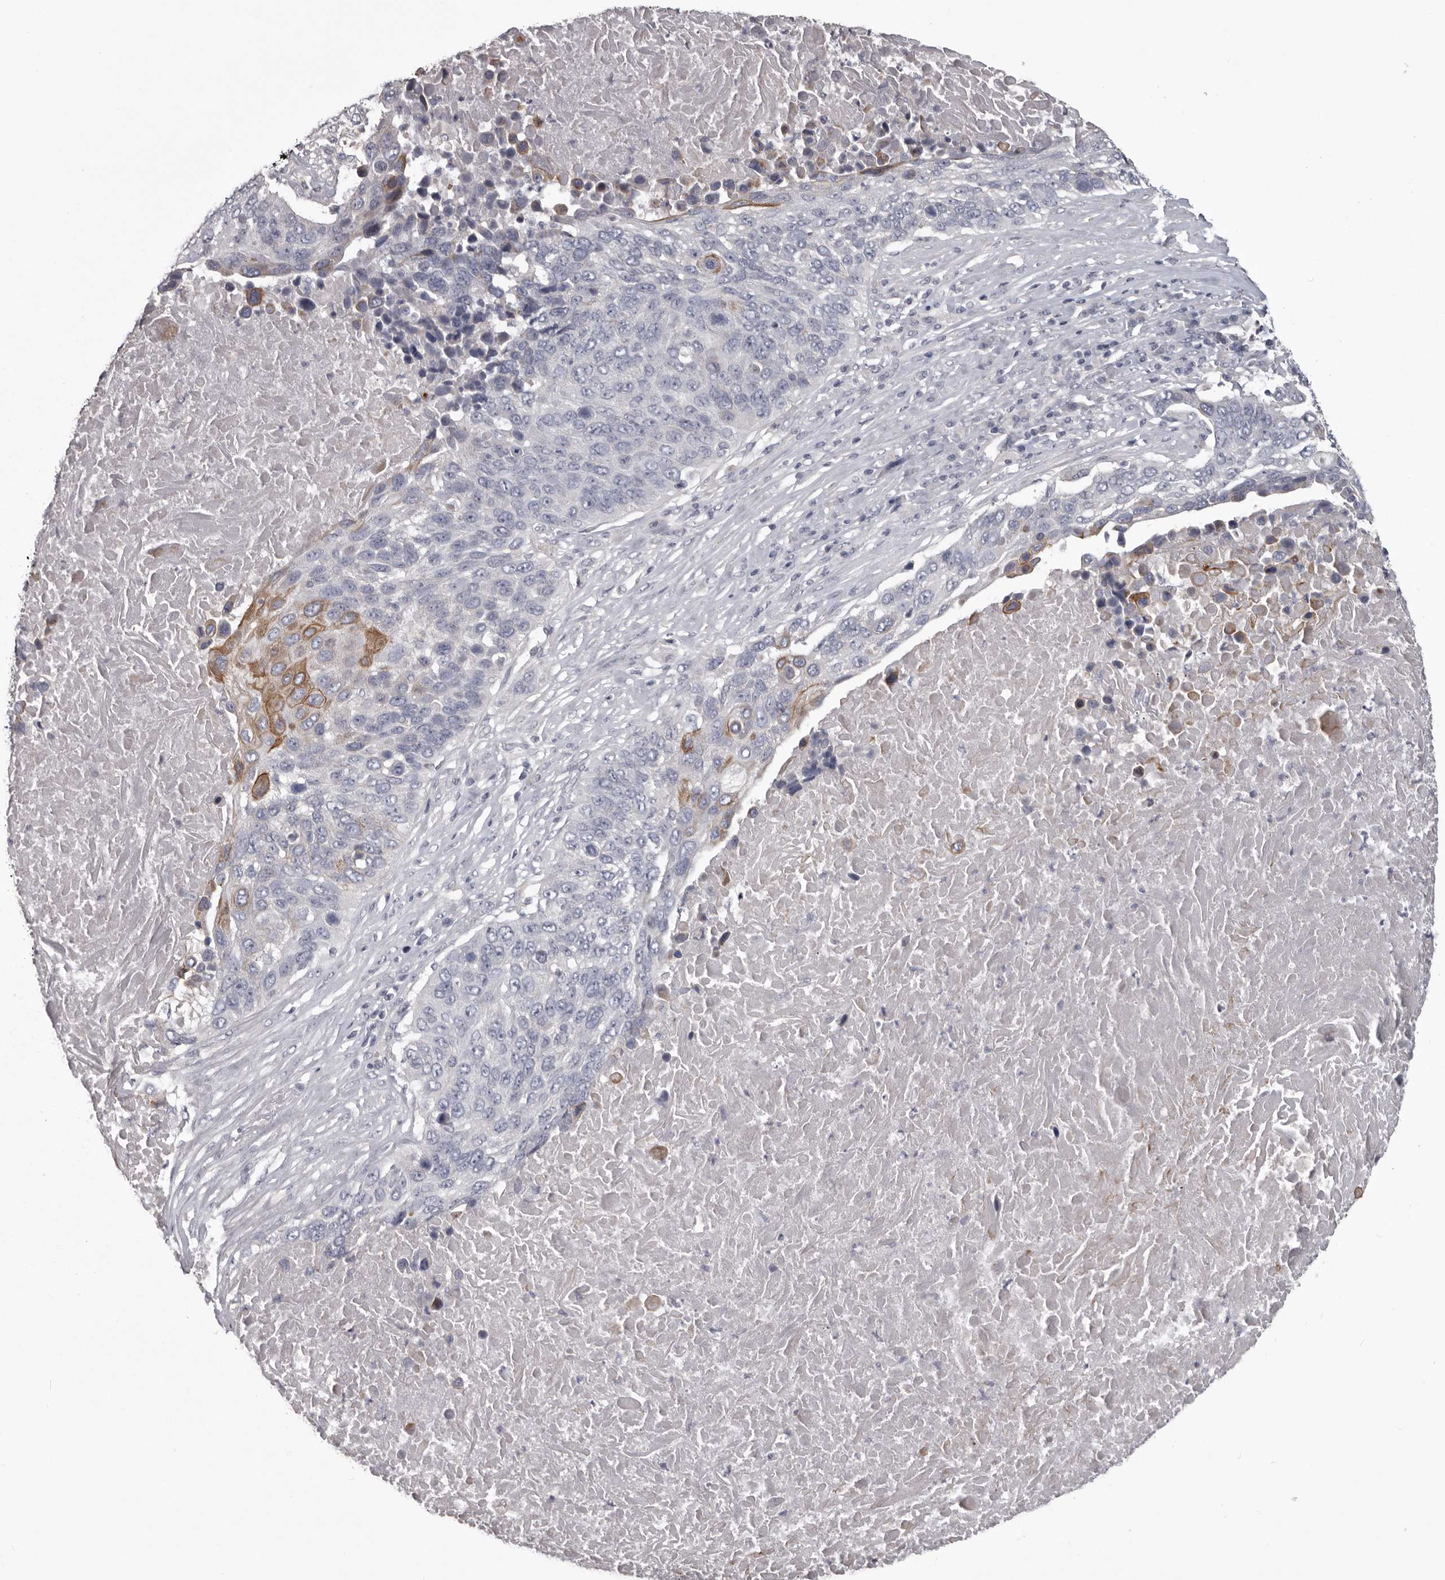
{"staining": {"intensity": "moderate", "quantity": "<25%", "location": "cytoplasmic/membranous"}, "tissue": "lung cancer", "cell_type": "Tumor cells", "image_type": "cancer", "snomed": [{"axis": "morphology", "description": "Squamous cell carcinoma, NOS"}, {"axis": "topography", "description": "Lung"}], "caption": "Protein staining of squamous cell carcinoma (lung) tissue reveals moderate cytoplasmic/membranous staining in approximately <25% of tumor cells.", "gene": "LPAR6", "patient": {"sex": "male", "age": 66}}